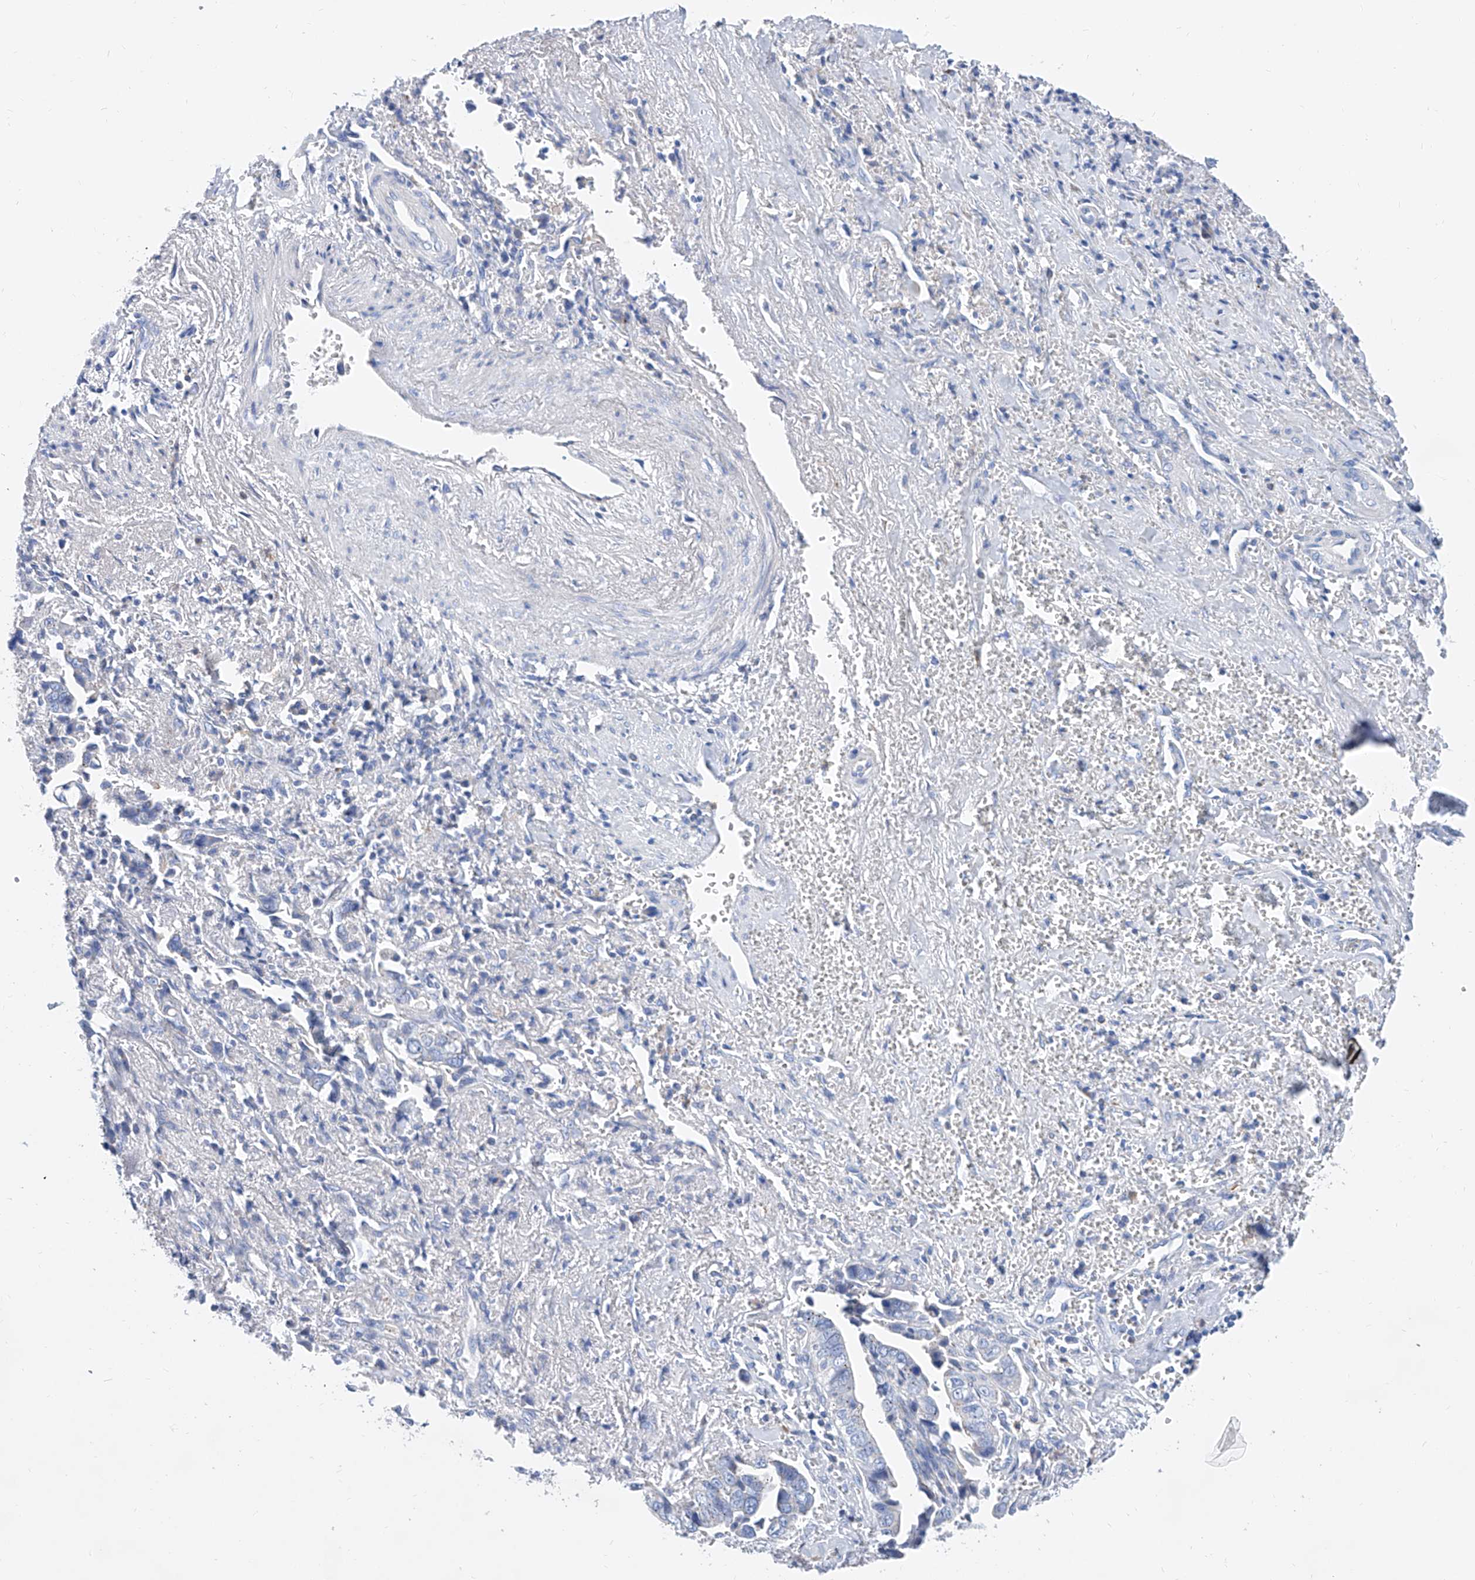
{"staining": {"intensity": "negative", "quantity": "none", "location": "none"}, "tissue": "liver cancer", "cell_type": "Tumor cells", "image_type": "cancer", "snomed": [{"axis": "morphology", "description": "Cholangiocarcinoma"}, {"axis": "topography", "description": "Liver"}], "caption": "Immunohistochemical staining of human liver cancer (cholangiocarcinoma) exhibits no significant positivity in tumor cells. (Stains: DAB IHC with hematoxylin counter stain, Microscopy: brightfield microscopy at high magnification).", "gene": "SLC25A29", "patient": {"sex": "female", "age": 79}}